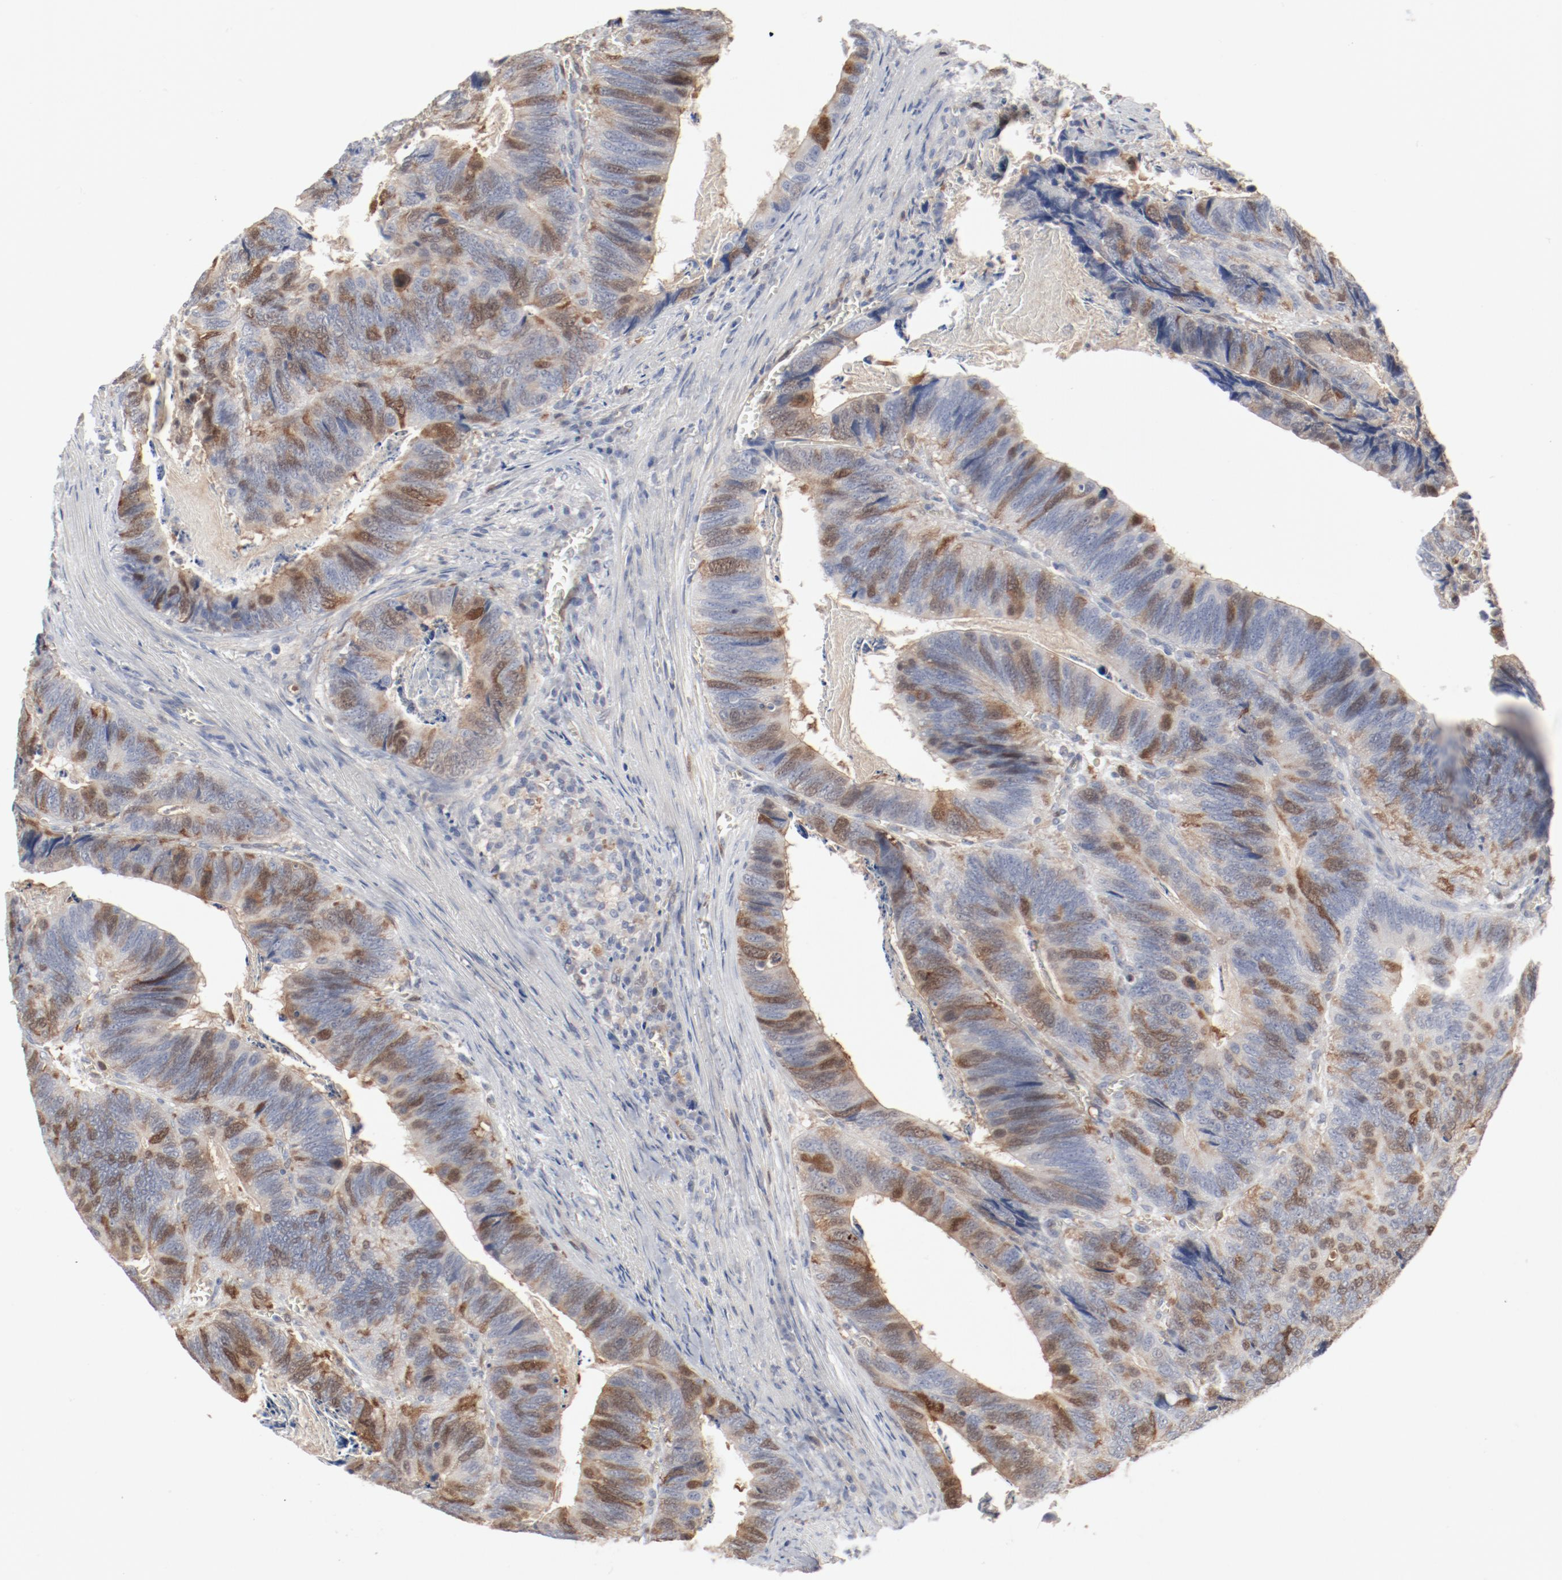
{"staining": {"intensity": "moderate", "quantity": "25%-75%", "location": "cytoplasmic/membranous,nuclear"}, "tissue": "colorectal cancer", "cell_type": "Tumor cells", "image_type": "cancer", "snomed": [{"axis": "morphology", "description": "Adenocarcinoma, NOS"}, {"axis": "topography", "description": "Colon"}], "caption": "Moderate cytoplasmic/membranous and nuclear positivity for a protein is seen in approximately 25%-75% of tumor cells of colorectal cancer (adenocarcinoma) using immunohistochemistry.", "gene": "CDK1", "patient": {"sex": "male", "age": 72}}